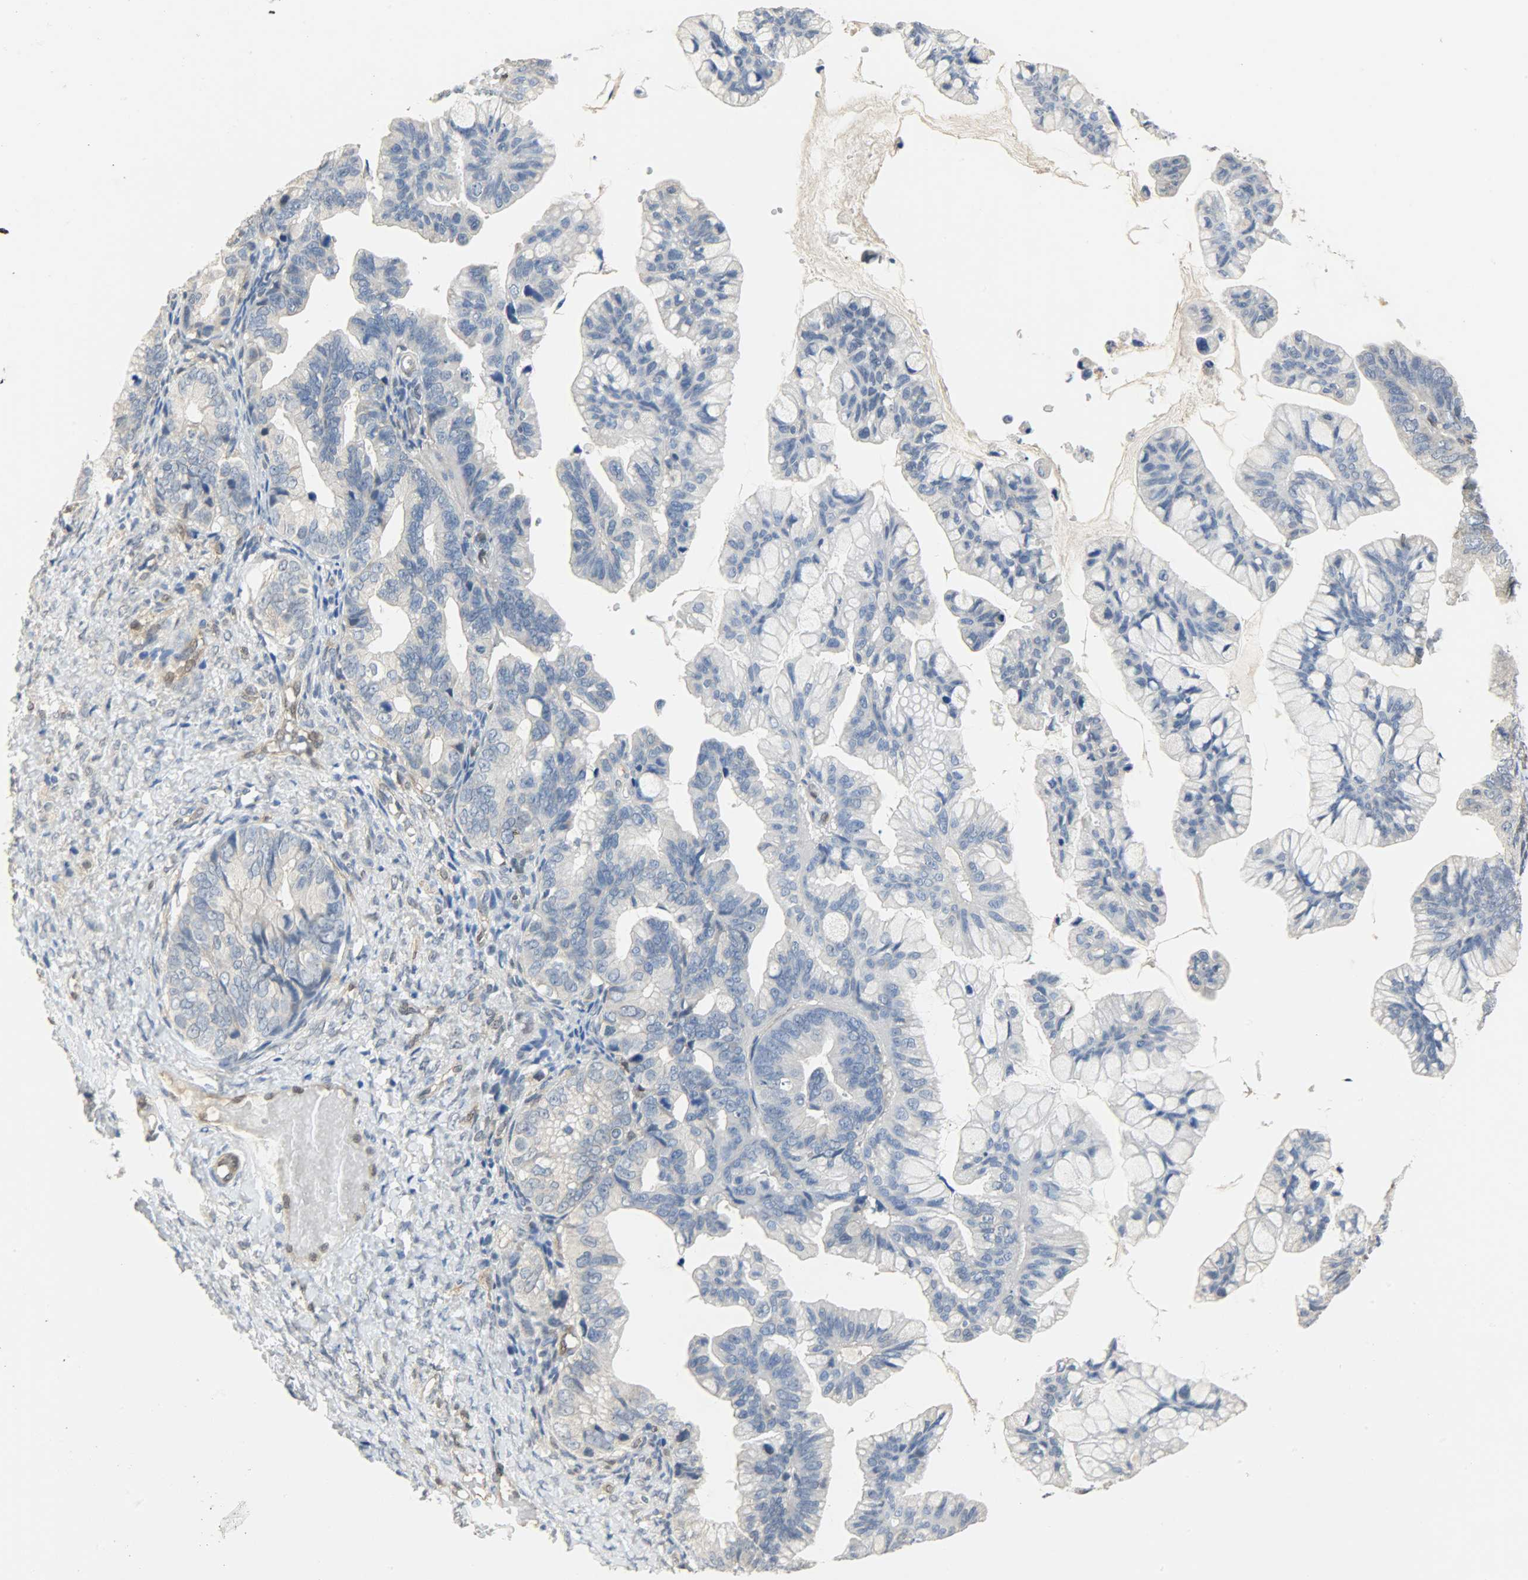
{"staining": {"intensity": "negative", "quantity": "none", "location": "none"}, "tissue": "ovarian cancer", "cell_type": "Tumor cells", "image_type": "cancer", "snomed": [{"axis": "morphology", "description": "Cystadenocarcinoma, mucinous, NOS"}, {"axis": "topography", "description": "Ovary"}], "caption": "Immunohistochemistry (IHC) image of neoplastic tissue: ovarian cancer stained with DAB (3,3'-diaminobenzidine) reveals no significant protein staining in tumor cells. Brightfield microscopy of immunohistochemistry stained with DAB (3,3'-diaminobenzidine) (brown) and hematoxylin (blue), captured at high magnification.", "gene": "FKBP1A", "patient": {"sex": "female", "age": 36}}